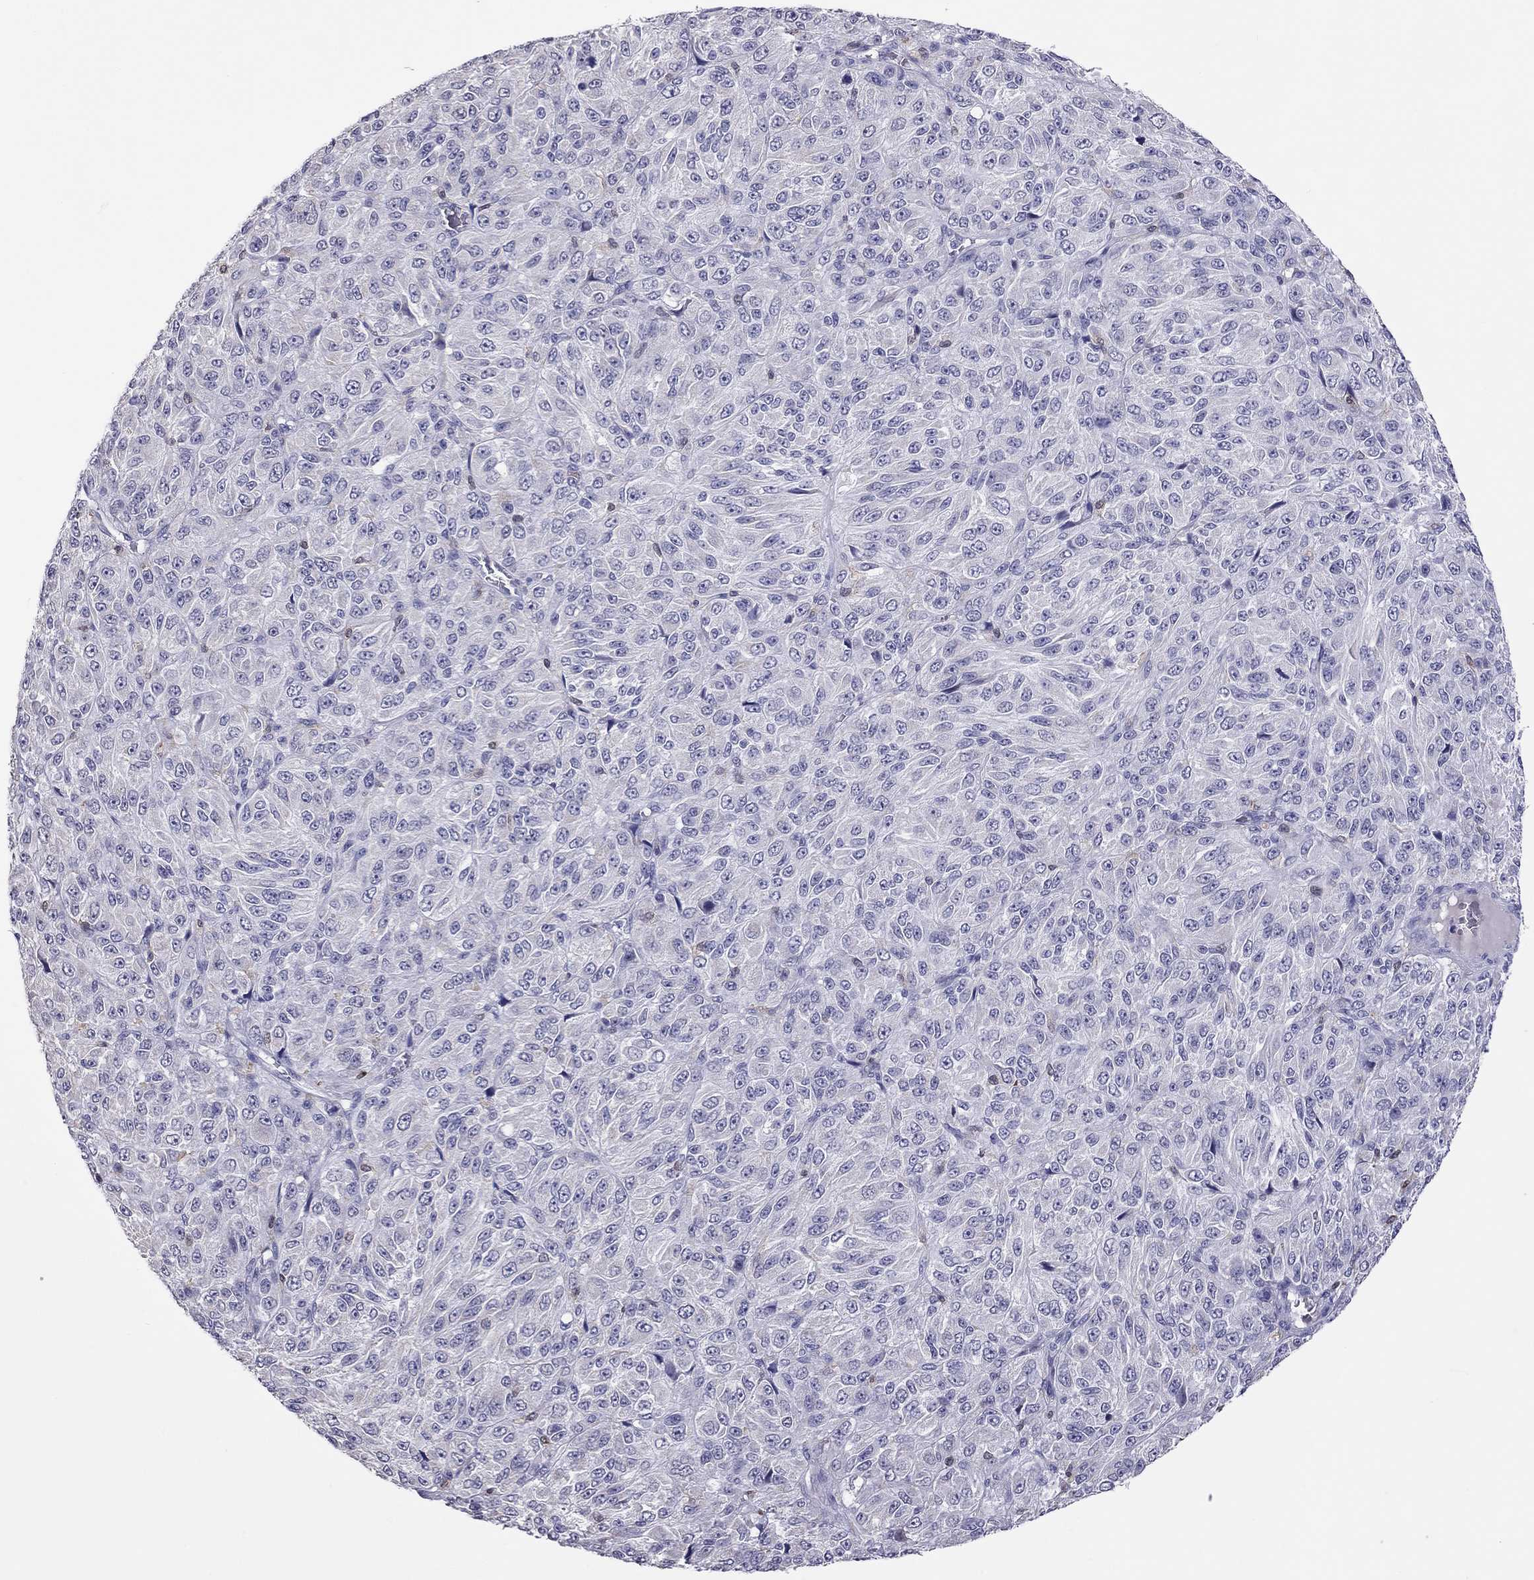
{"staining": {"intensity": "negative", "quantity": "none", "location": "none"}, "tissue": "melanoma", "cell_type": "Tumor cells", "image_type": "cancer", "snomed": [{"axis": "morphology", "description": "Malignant melanoma, Metastatic site"}, {"axis": "topography", "description": "Brain"}], "caption": "Tumor cells are negative for protein expression in human malignant melanoma (metastatic site). Brightfield microscopy of immunohistochemistry stained with DAB (brown) and hematoxylin (blue), captured at high magnification.", "gene": "PPP1R3A", "patient": {"sex": "female", "age": 56}}